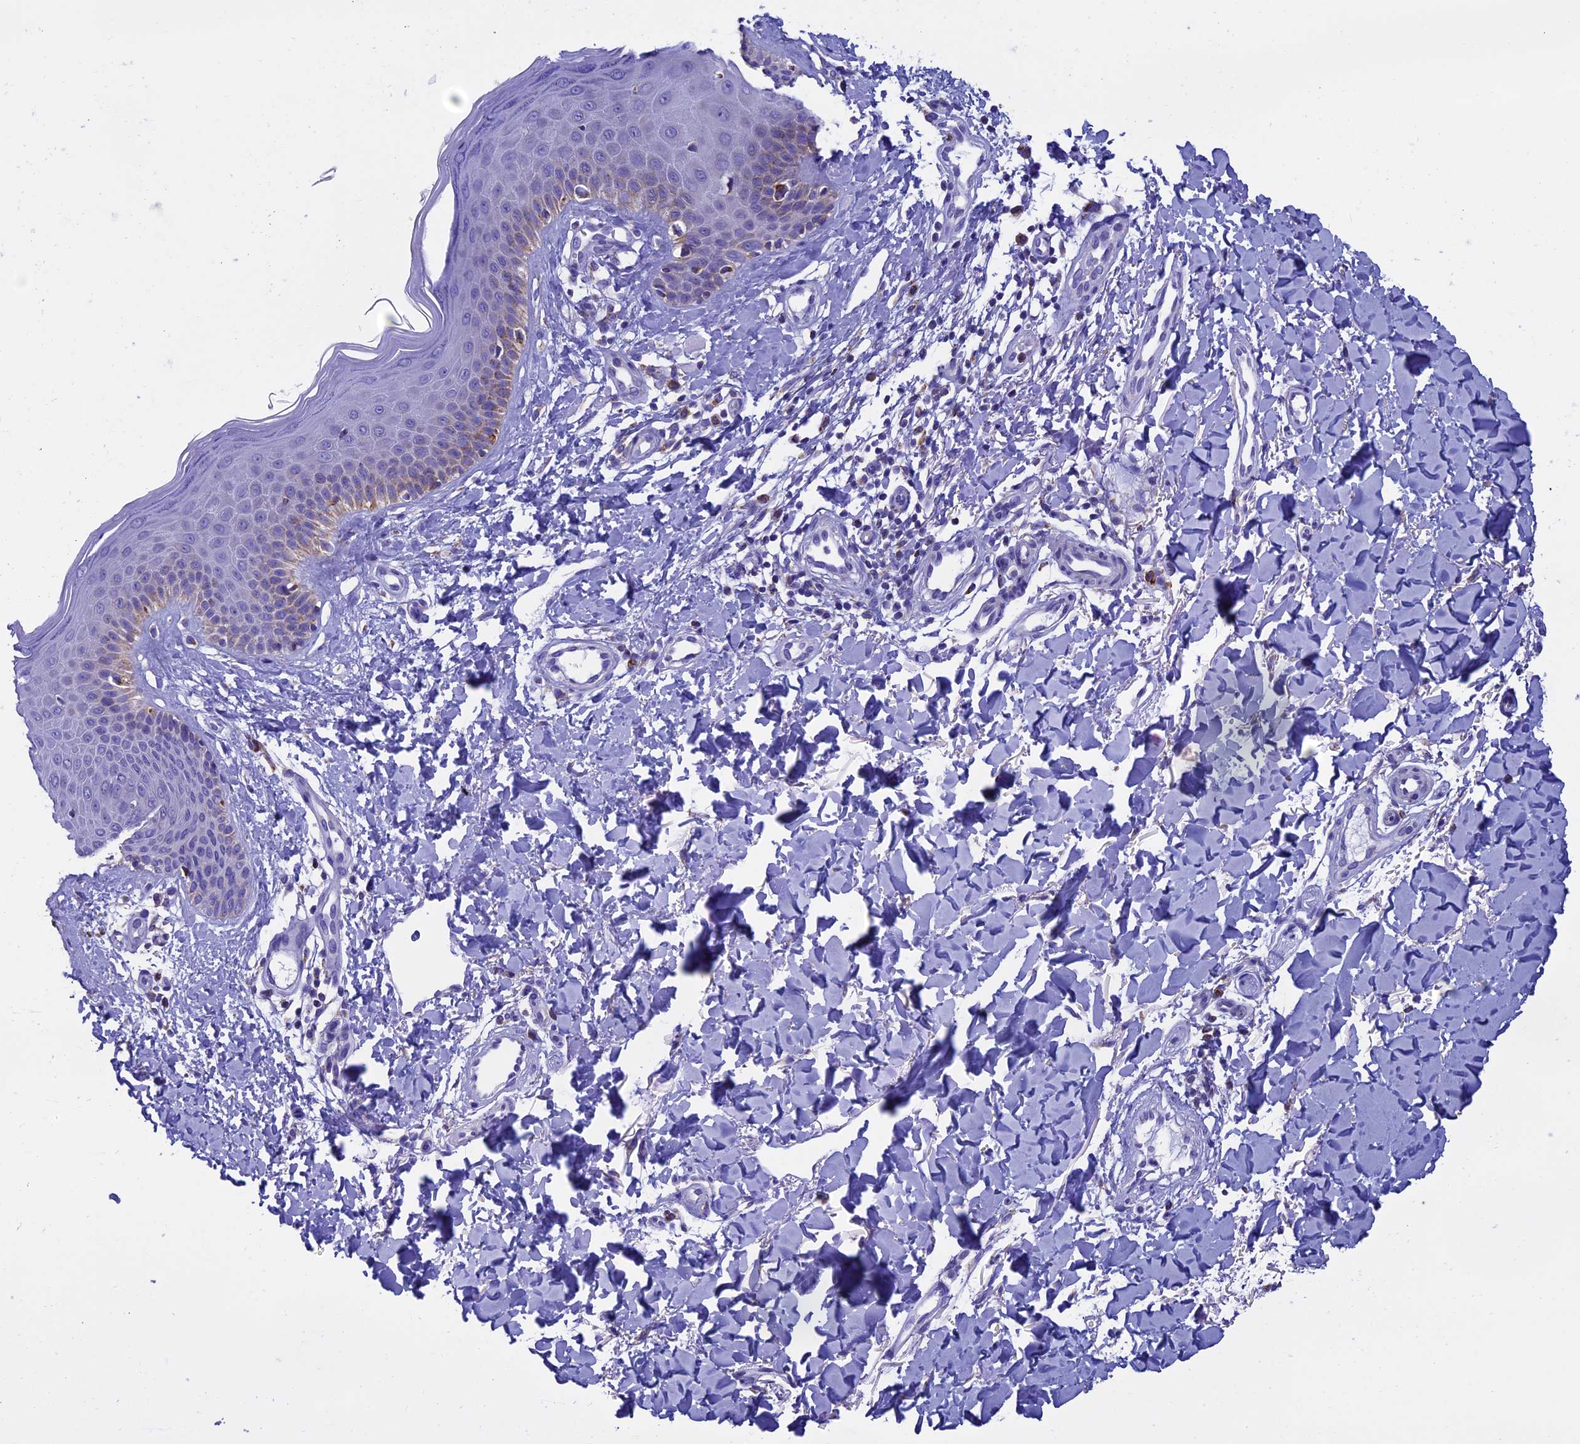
{"staining": {"intensity": "negative", "quantity": "none", "location": "none"}, "tissue": "skin", "cell_type": "Fibroblasts", "image_type": "normal", "snomed": [{"axis": "morphology", "description": "Normal tissue, NOS"}, {"axis": "topography", "description": "Skin"}], "caption": "Human skin stained for a protein using IHC reveals no expression in fibroblasts.", "gene": "SLC8B1", "patient": {"sex": "male", "age": 52}}